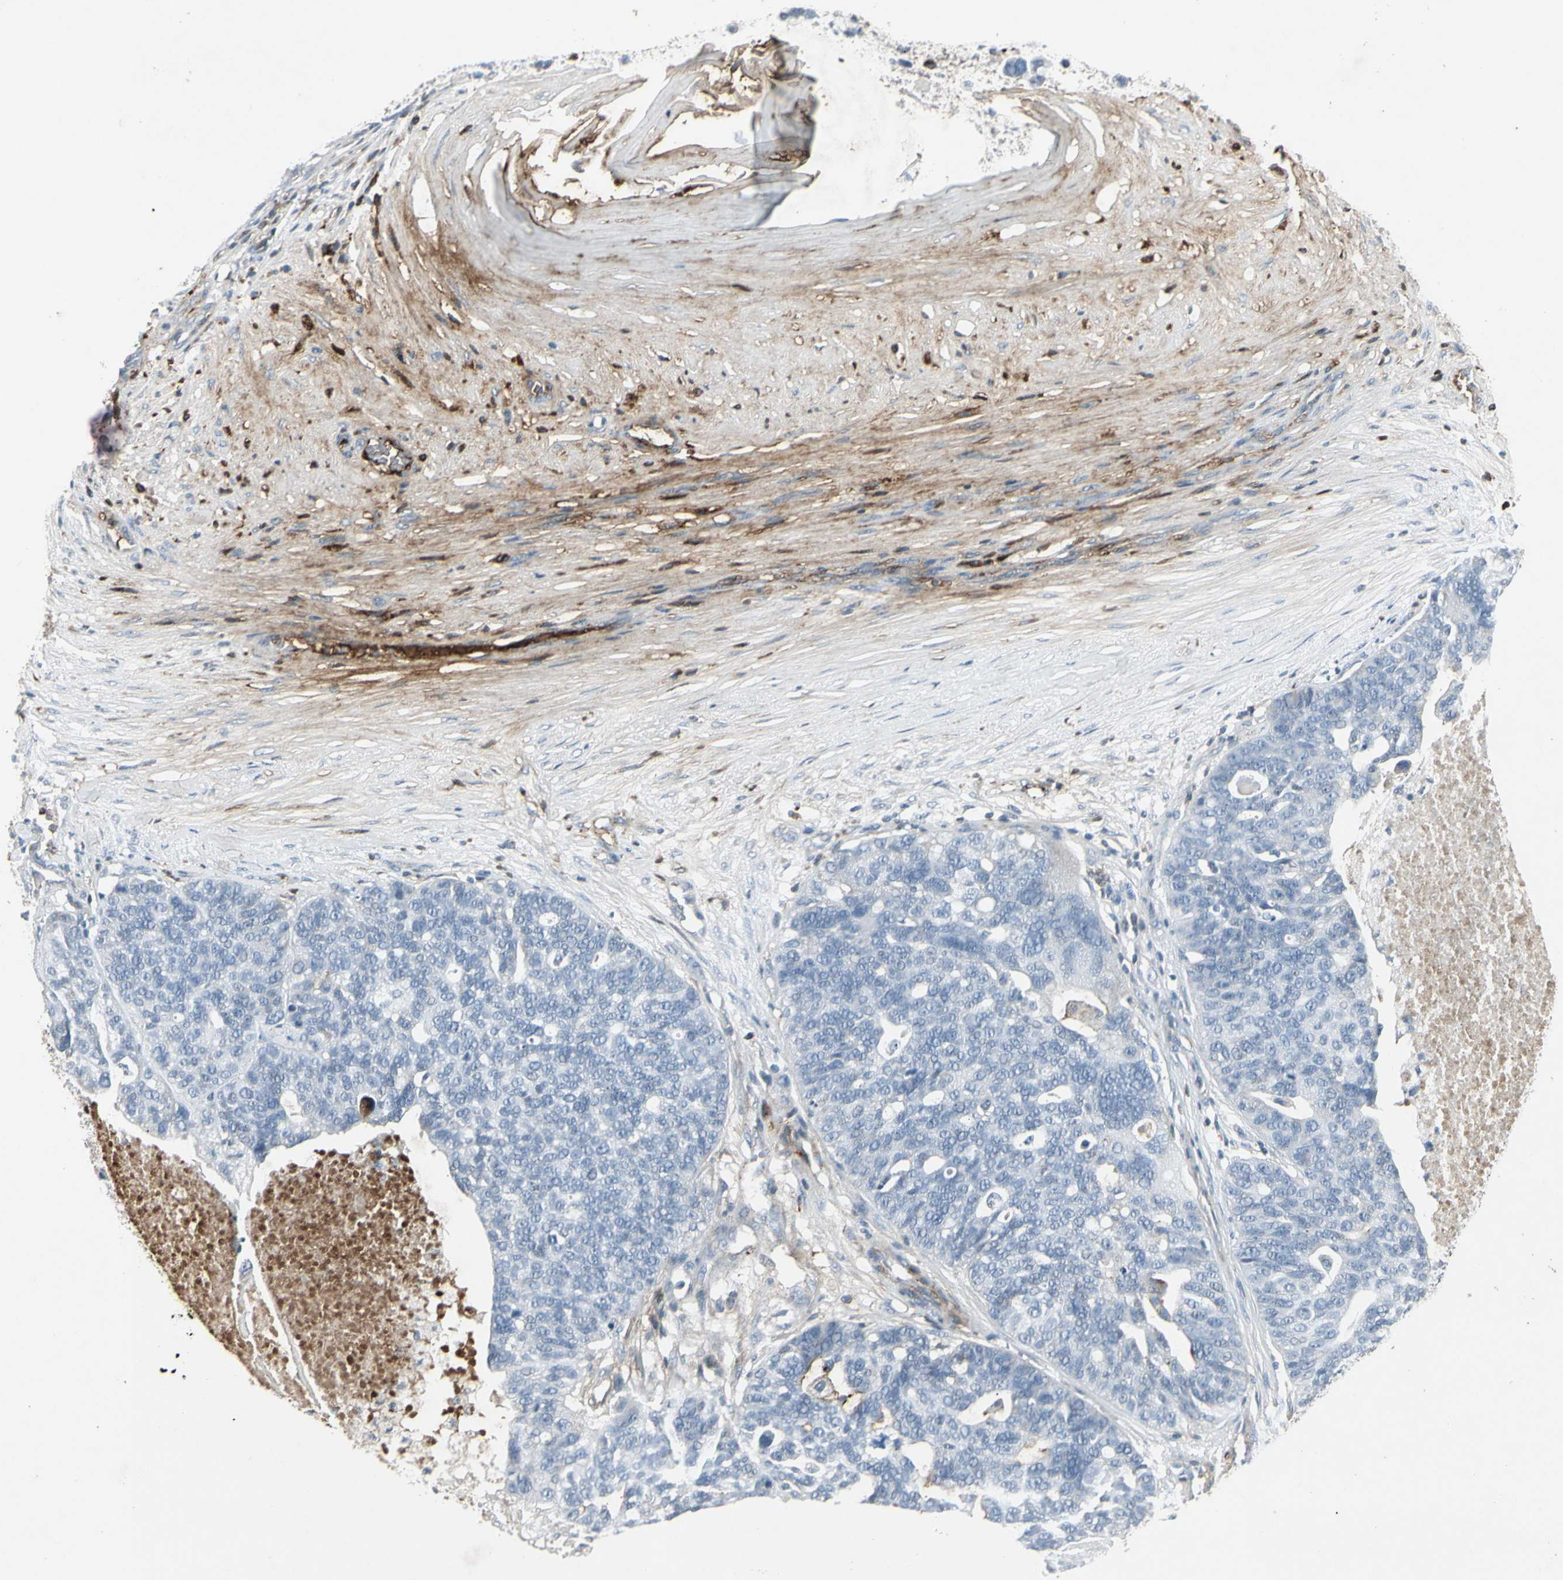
{"staining": {"intensity": "negative", "quantity": "none", "location": "none"}, "tissue": "ovarian cancer", "cell_type": "Tumor cells", "image_type": "cancer", "snomed": [{"axis": "morphology", "description": "Cystadenocarcinoma, serous, NOS"}, {"axis": "topography", "description": "Ovary"}], "caption": "High magnification brightfield microscopy of serous cystadenocarcinoma (ovarian) stained with DAB (3,3'-diaminobenzidine) (brown) and counterstained with hematoxylin (blue): tumor cells show no significant staining.", "gene": "IGHM", "patient": {"sex": "female", "age": 59}}